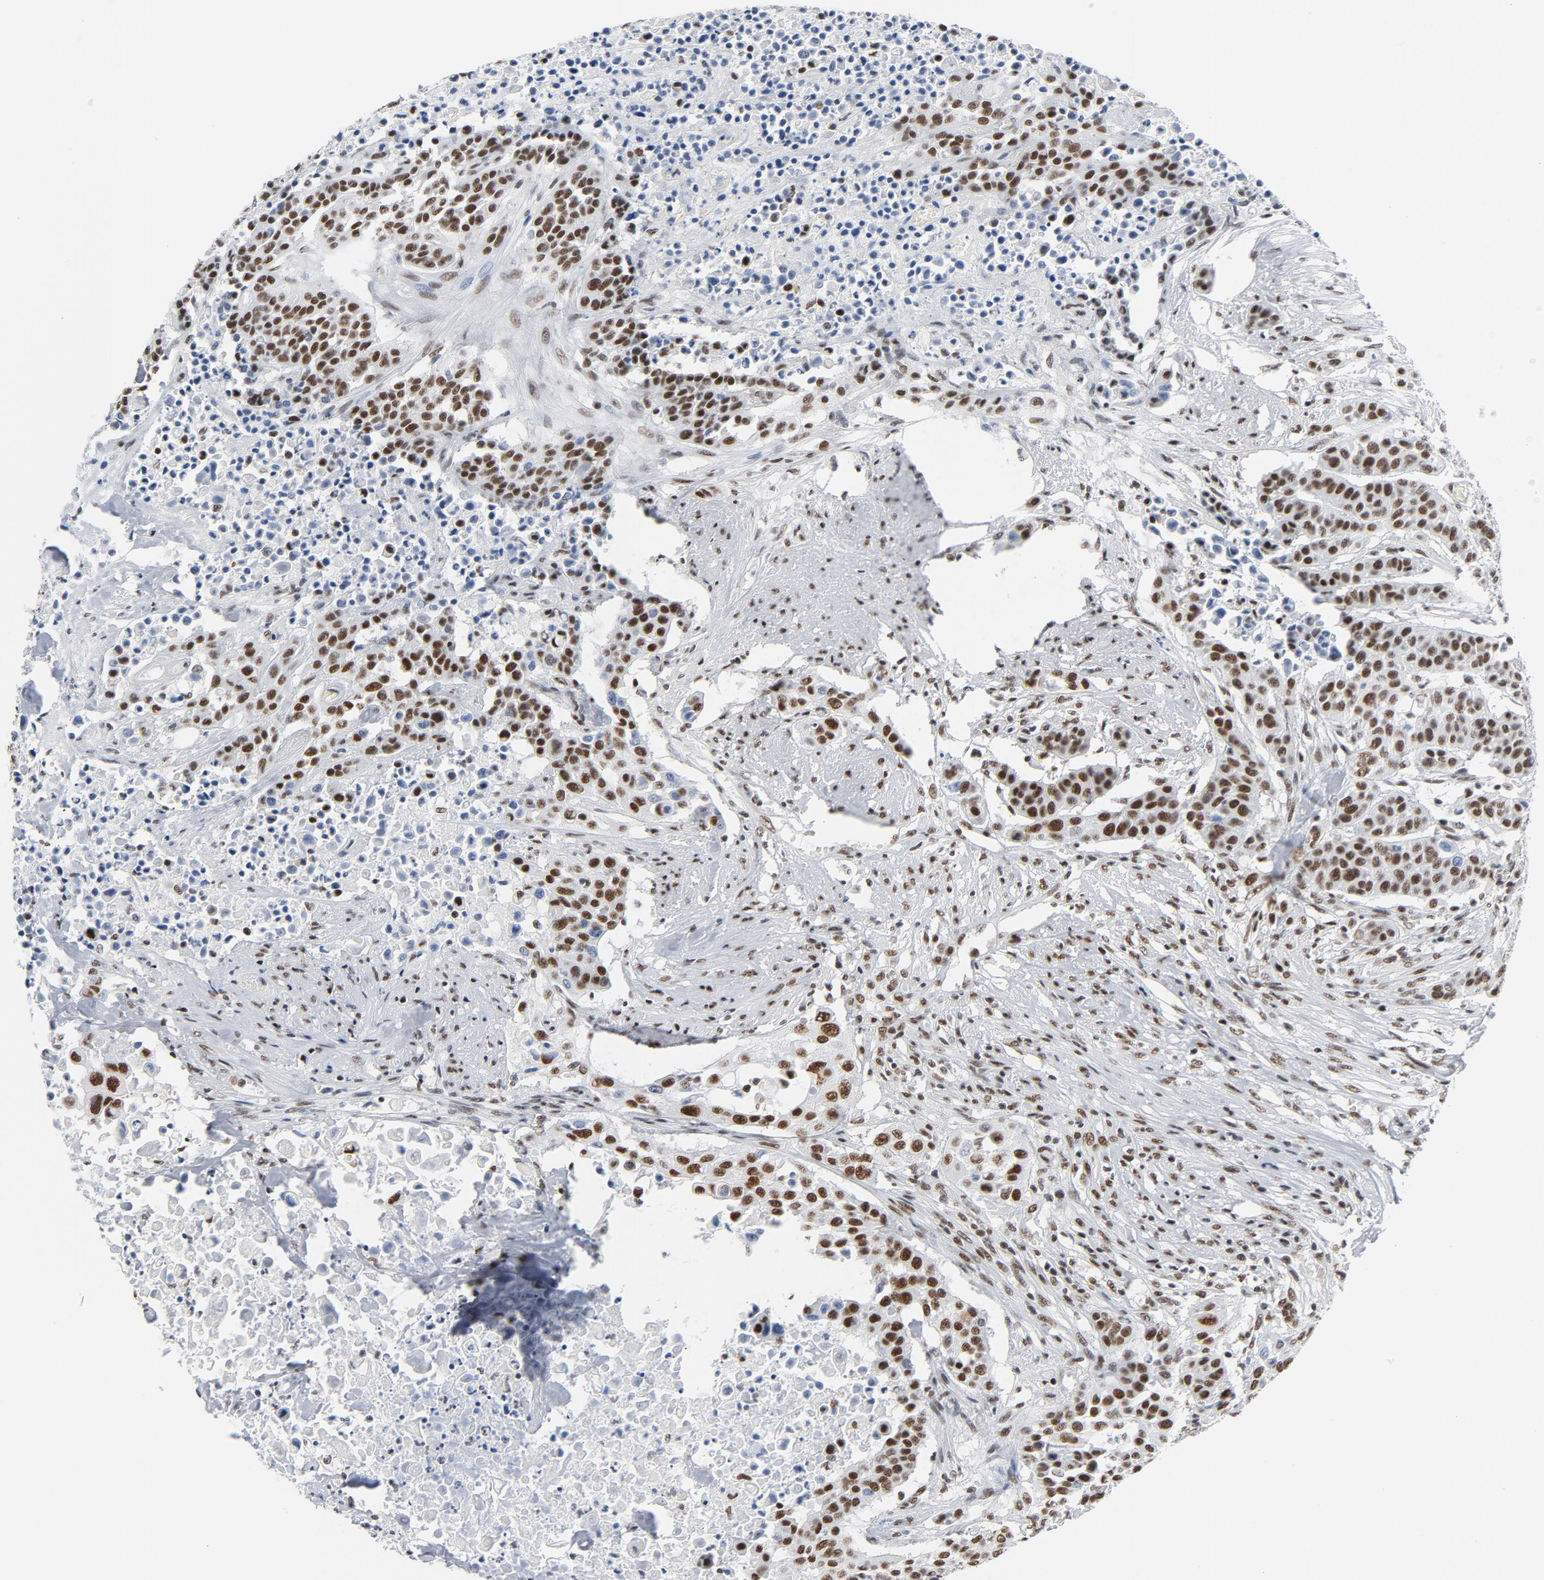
{"staining": {"intensity": "moderate", "quantity": ">75%", "location": "nuclear"}, "tissue": "urothelial cancer", "cell_type": "Tumor cells", "image_type": "cancer", "snomed": [{"axis": "morphology", "description": "Urothelial carcinoma, High grade"}, {"axis": "topography", "description": "Urinary bladder"}], "caption": "Human urothelial carcinoma (high-grade) stained with a protein marker displays moderate staining in tumor cells.", "gene": "CSTF2", "patient": {"sex": "male", "age": 74}}